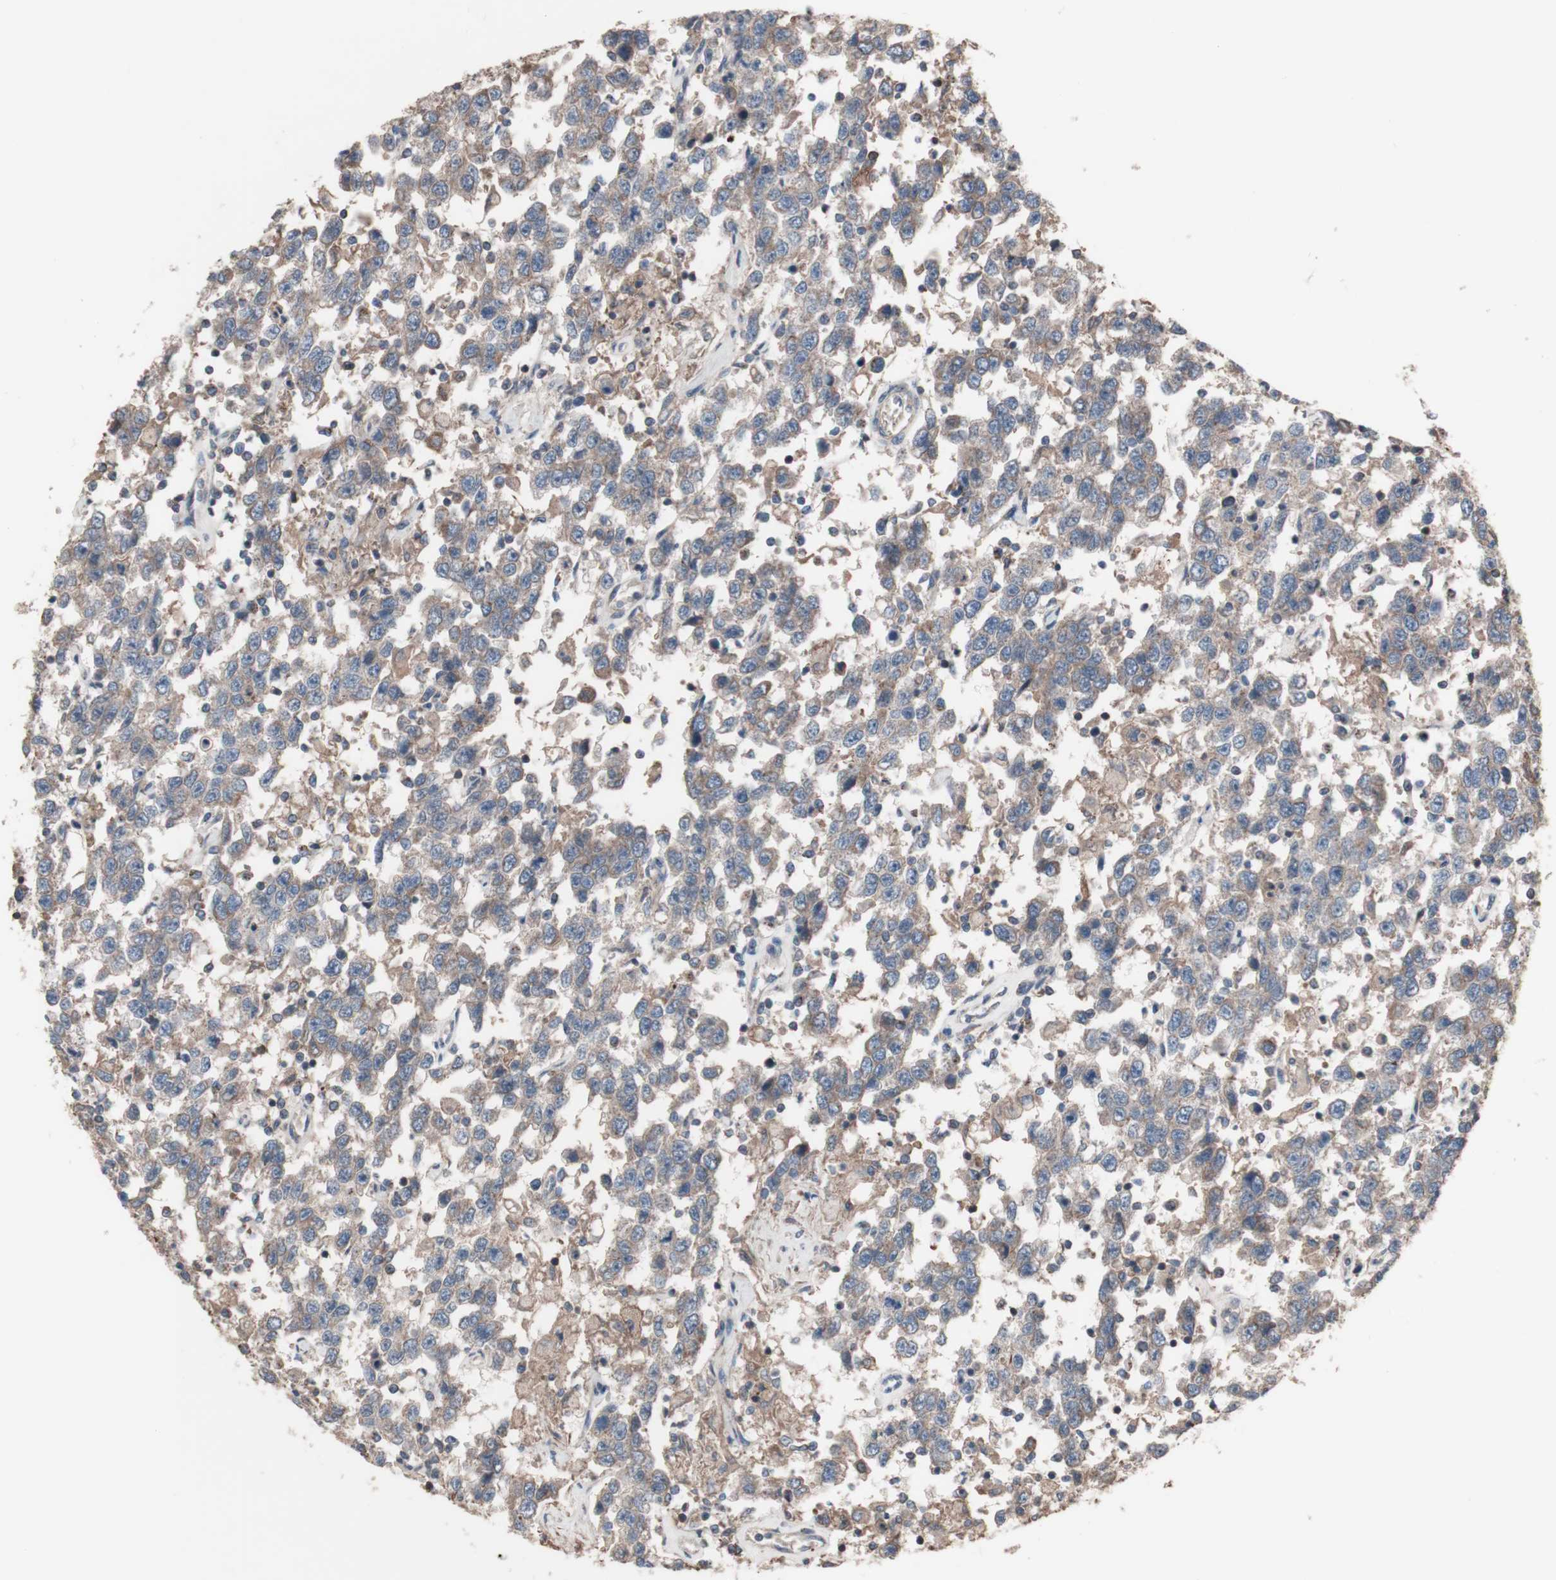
{"staining": {"intensity": "weak", "quantity": ">75%", "location": "cytoplasmic/membranous"}, "tissue": "testis cancer", "cell_type": "Tumor cells", "image_type": "cancer", "snomed": [{"axis": "morphology", "description": "Seminoma, NOS"}, {"axis": "topography", "description": "Testis"}], "caption": "Testis seminoma stained for a protein shows weak cytoplasmic/membranous positivity in tumor cells. The staining was performed using DAB to visualize the protein expression in brown, while the nuclei were stained in blue with hematoxylin (Magnification: 20x).", "gene": "COPB1", "patient": {"sex": "male", "age": 41}}